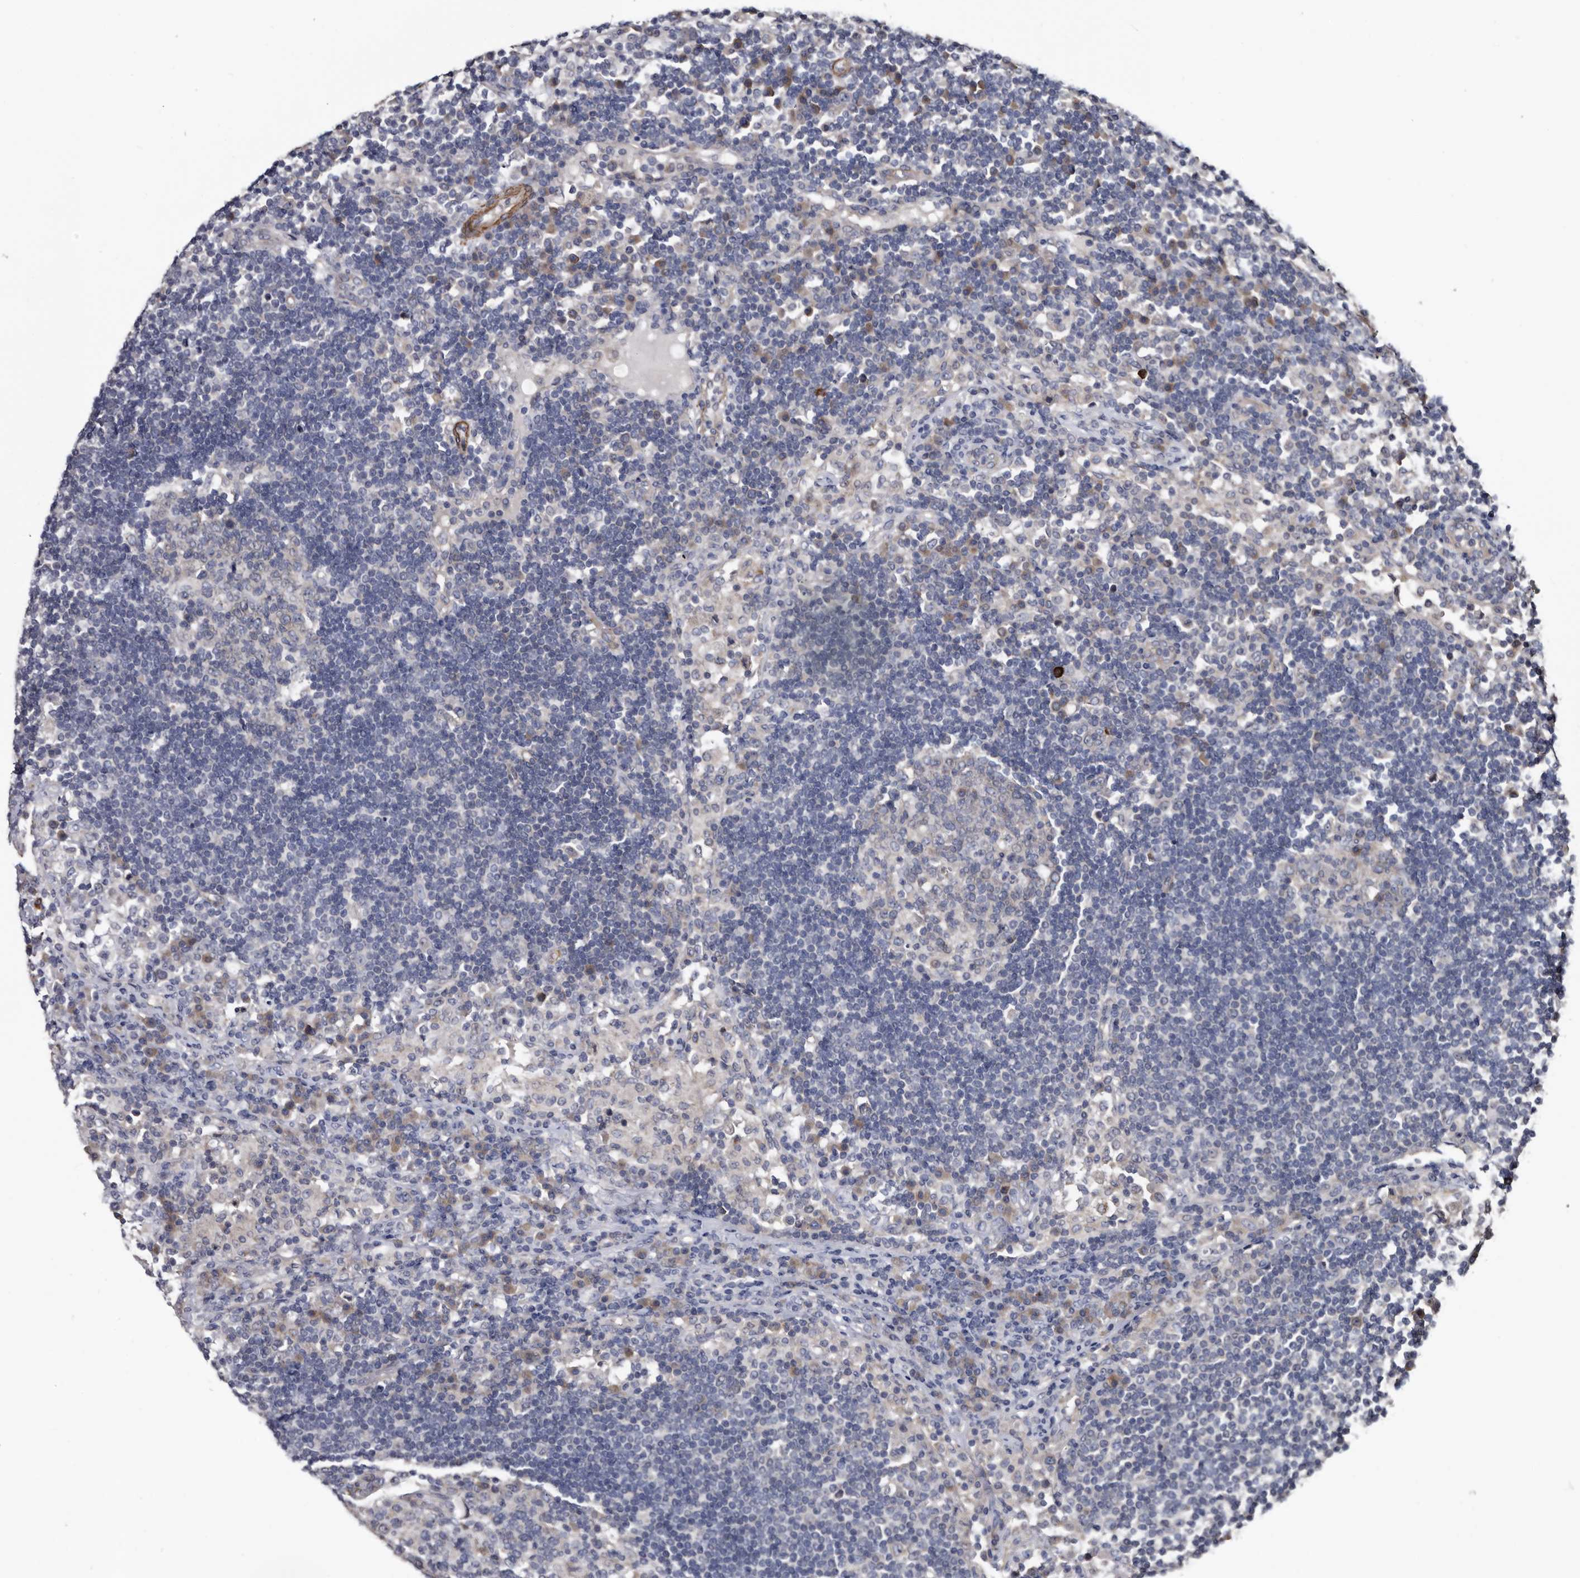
{"staining": {"intensity": "negative", "quantity": "none", "location": "none"}, "tissue": "lymph node", "cell_type": "Germinal center cells", "image_type": "normal", "snomed": [{"axis": "morphology", "description": "Normal tissue, NOS"}, {"axis": "topography", "description": "Lymph node"}], "caption": "This is an immunohistochemistry (IHC) histopathology image of benign human lymph node. There is no expression in germinal center cells.", "gene": "IARS1", "patient": {"sex": "female", "age": 53}}